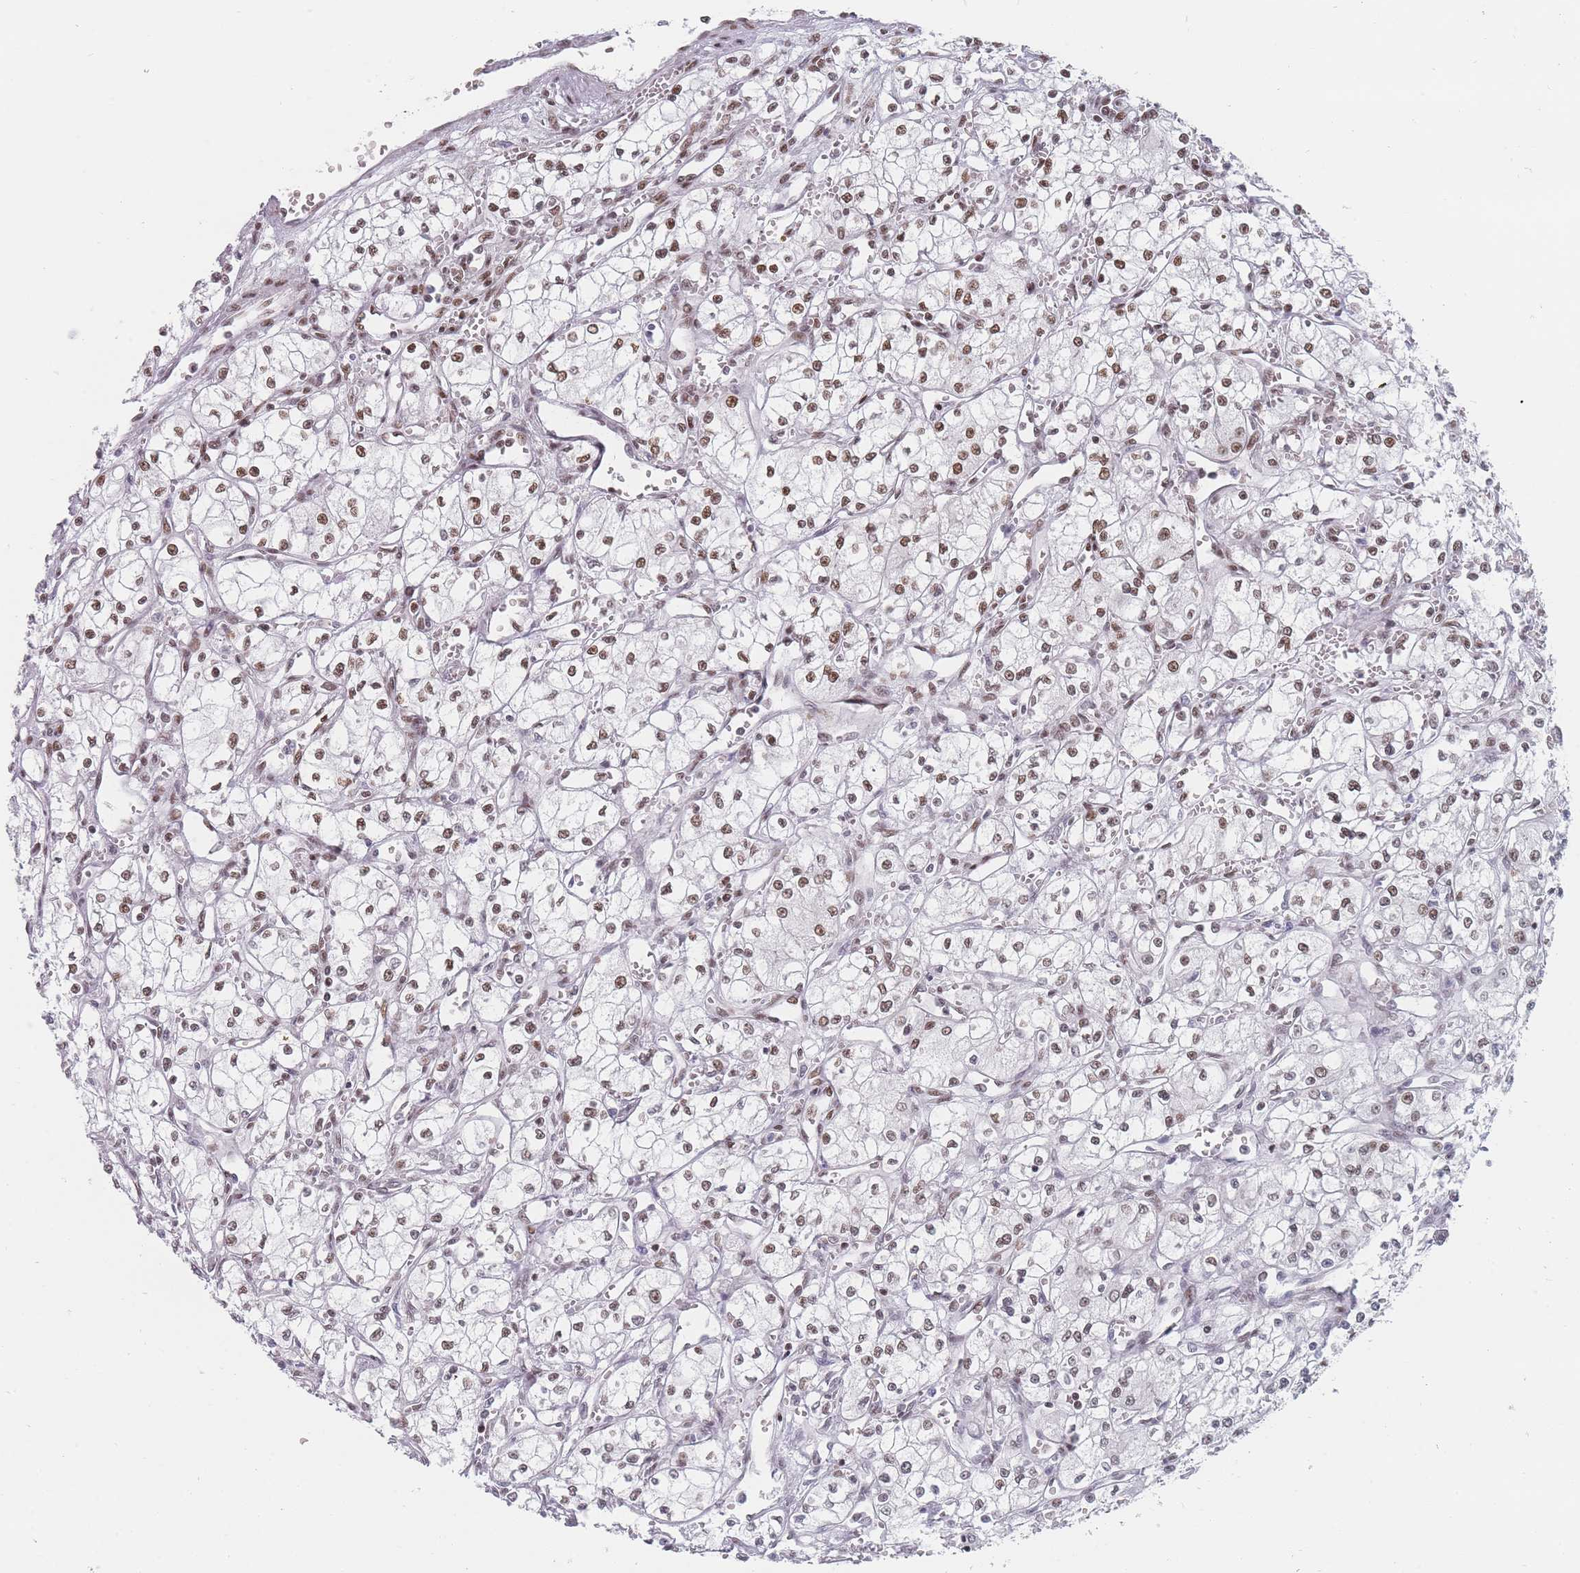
{"staining": {"intensity": "moderate", "quantity": "25%-75%", "location": "nuclear"}, "tissue": "renal cancer", "cell_type": "Tumor cells", "image_type": "cancer", "snomed": [{"axis": "morphology", "description": "Adenocarcinoma, NOS"}, {"axis": "topography", "description": "Kidney"}], "caption": "Human renal cancer (adenocarcinoma) stained for a protein (brown) shows moderate nuclear positive expression in about 25%-75% of tumor cells.", "gene": "SAFB2", "patient": {"sex": "male", "age": 59}}